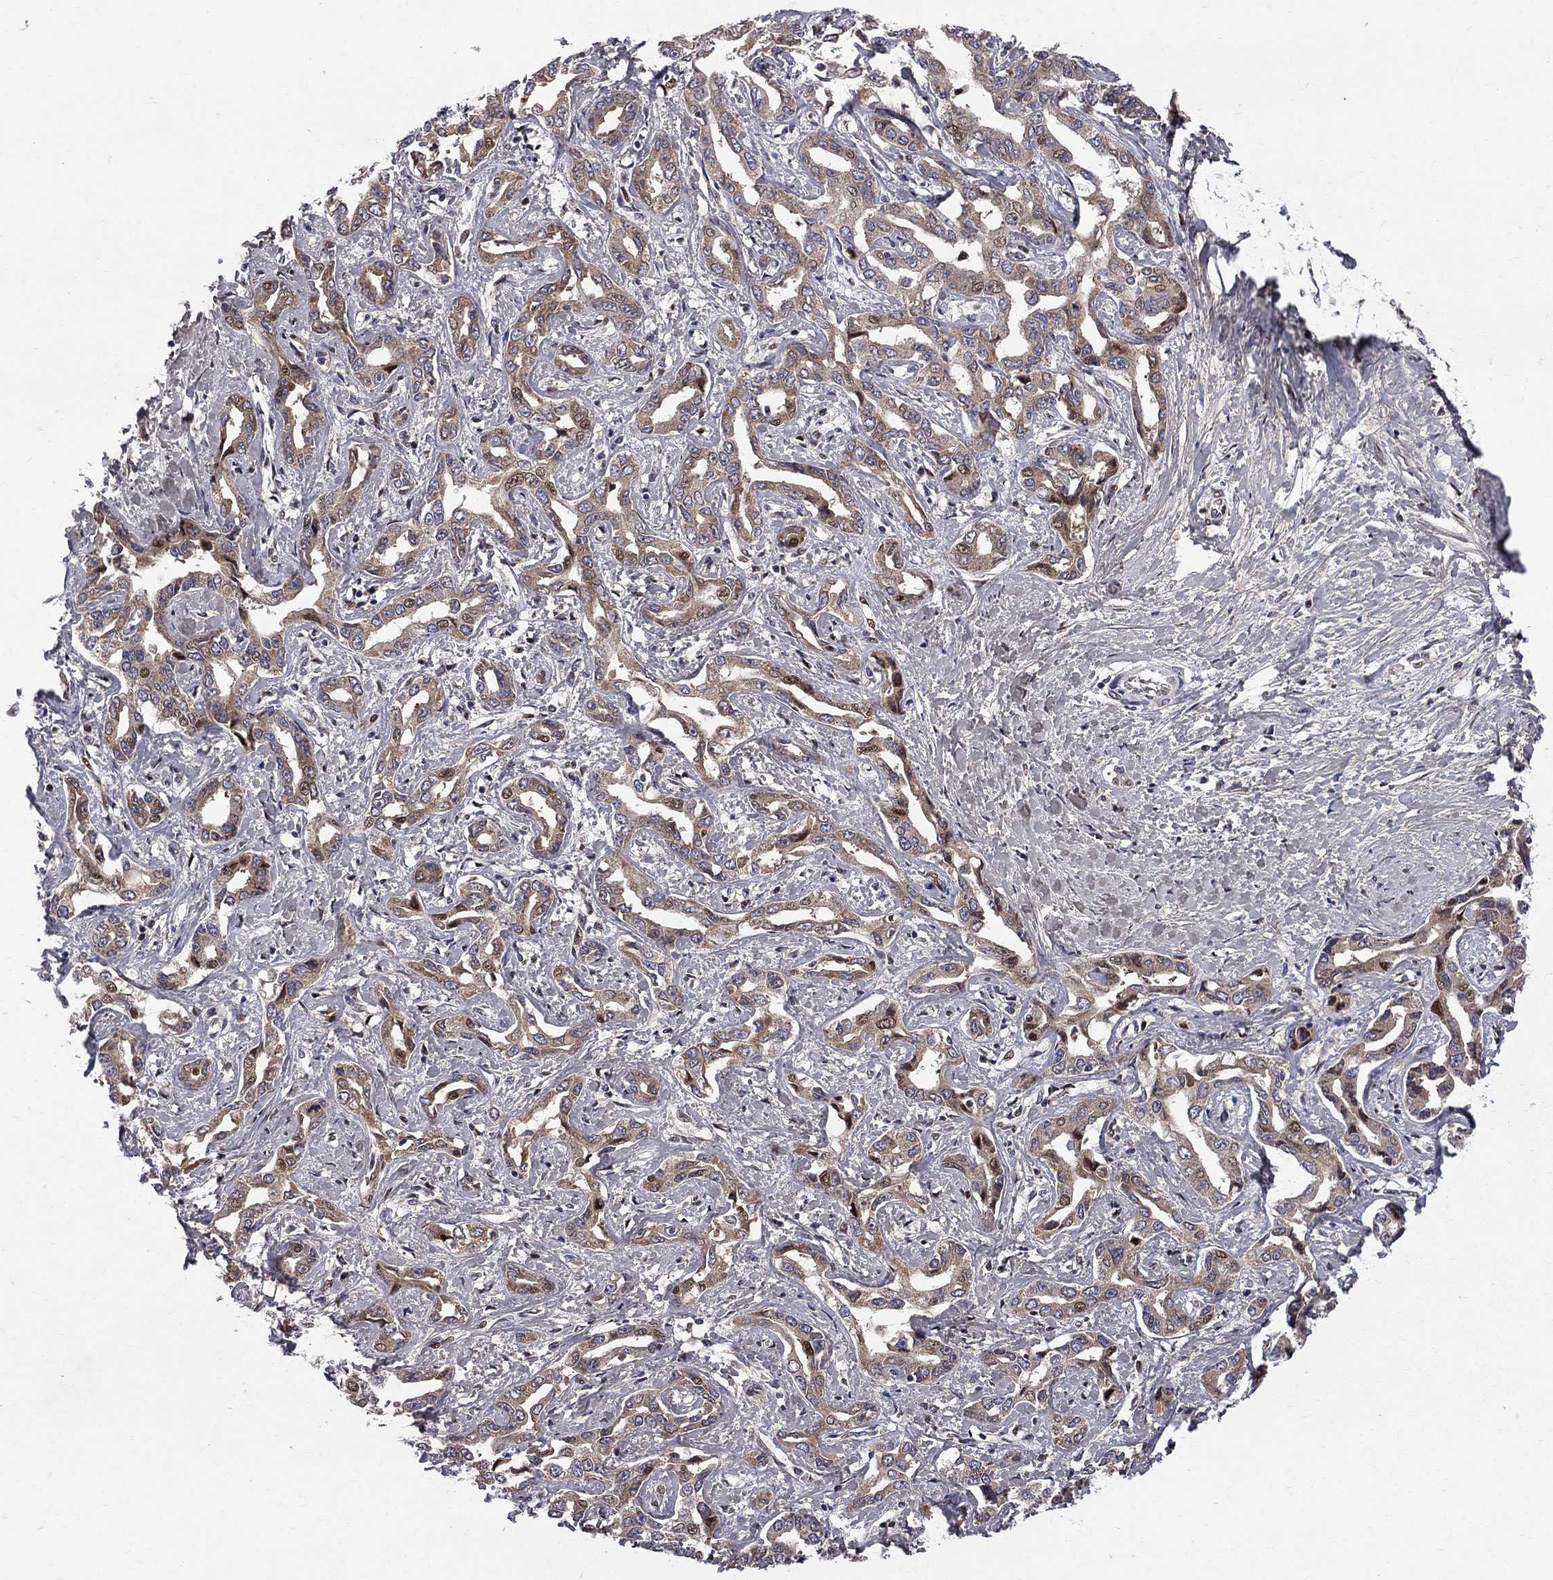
{"staining": {"intensity": "moderate", "quantity": "25%-75%", "location": "cytoplasmic/membranous,nuclear"}, "tissue": "liver cancer", "cell_type": "Tumor cells", "image_type": "cancer", "snomed": [{"axis": "morphology", "description": "Cholangiocarcinoma"}, {"axis": "topography", "description": "Liver"}], "caption": "High-power microscopy captured an immunohistochemistry micrograph of liver cancer, revealing moderate cytoplasmic/membranous and nuclear staining in about 25%-75% of tumor cells.", "gene": "CNOT11", "patient": {"sex": "male", "age": 59}}